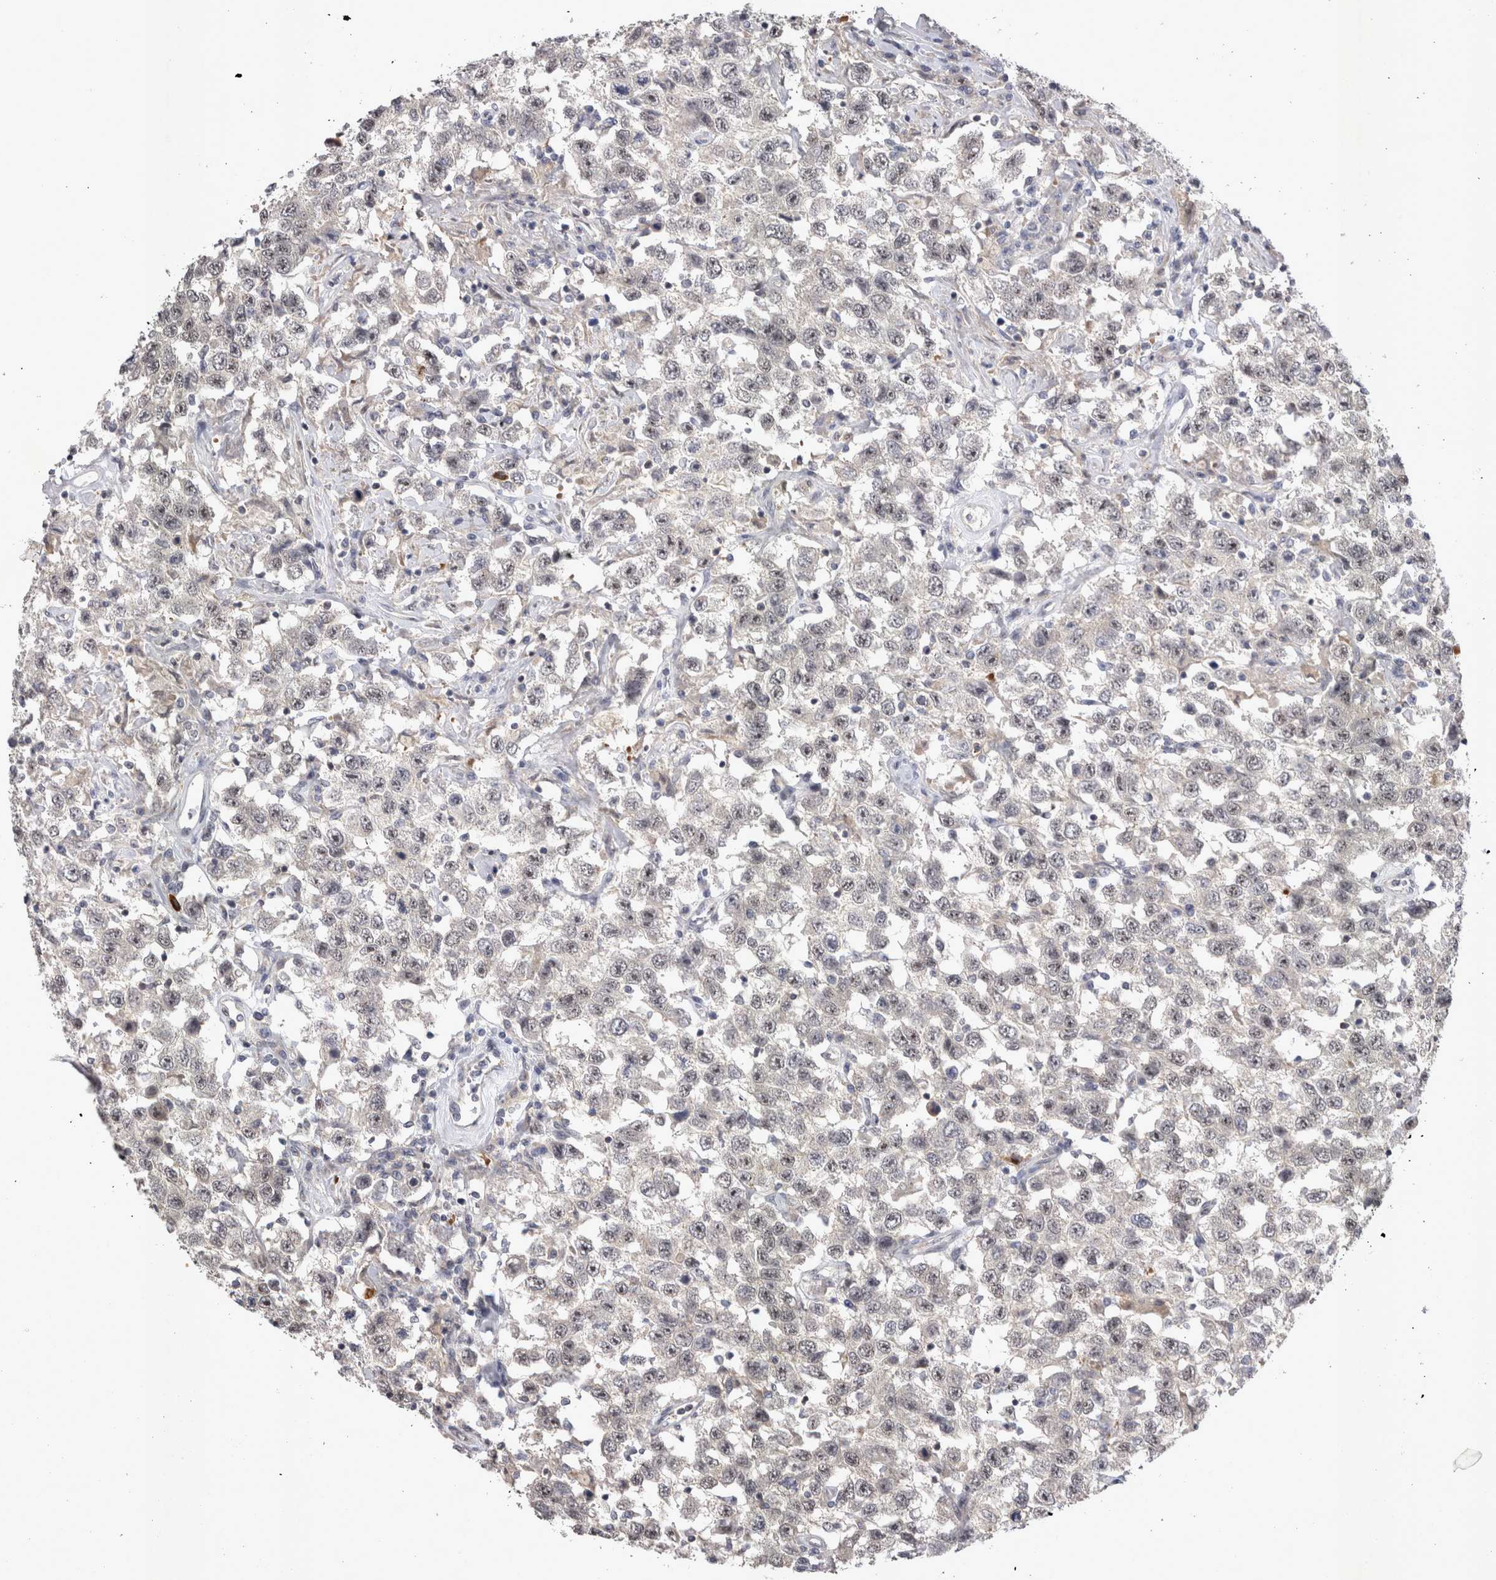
{"staining": {"intensity": "weak", "quantity": "<25%", "location": "nuclear"}, "tissue": "testis cancer", "cell_type": "Tumor cells", "image_type": "cancer", "snomed": [{"axis": "morphology", "description": "Seminoma, NOS"}, {"axis": "topography", "description": "Testis"}], "caption": "The IHC photomicrograph has no significant expression in tumor cells of testis cancer tissue. (Brightfield microscopy of DAB (3,3'-diaminobenzidine) immunohistochemistry (IHC) at high magnification).", "gene": "CTBS", "patient": {"sex": "male", "age": 41}}